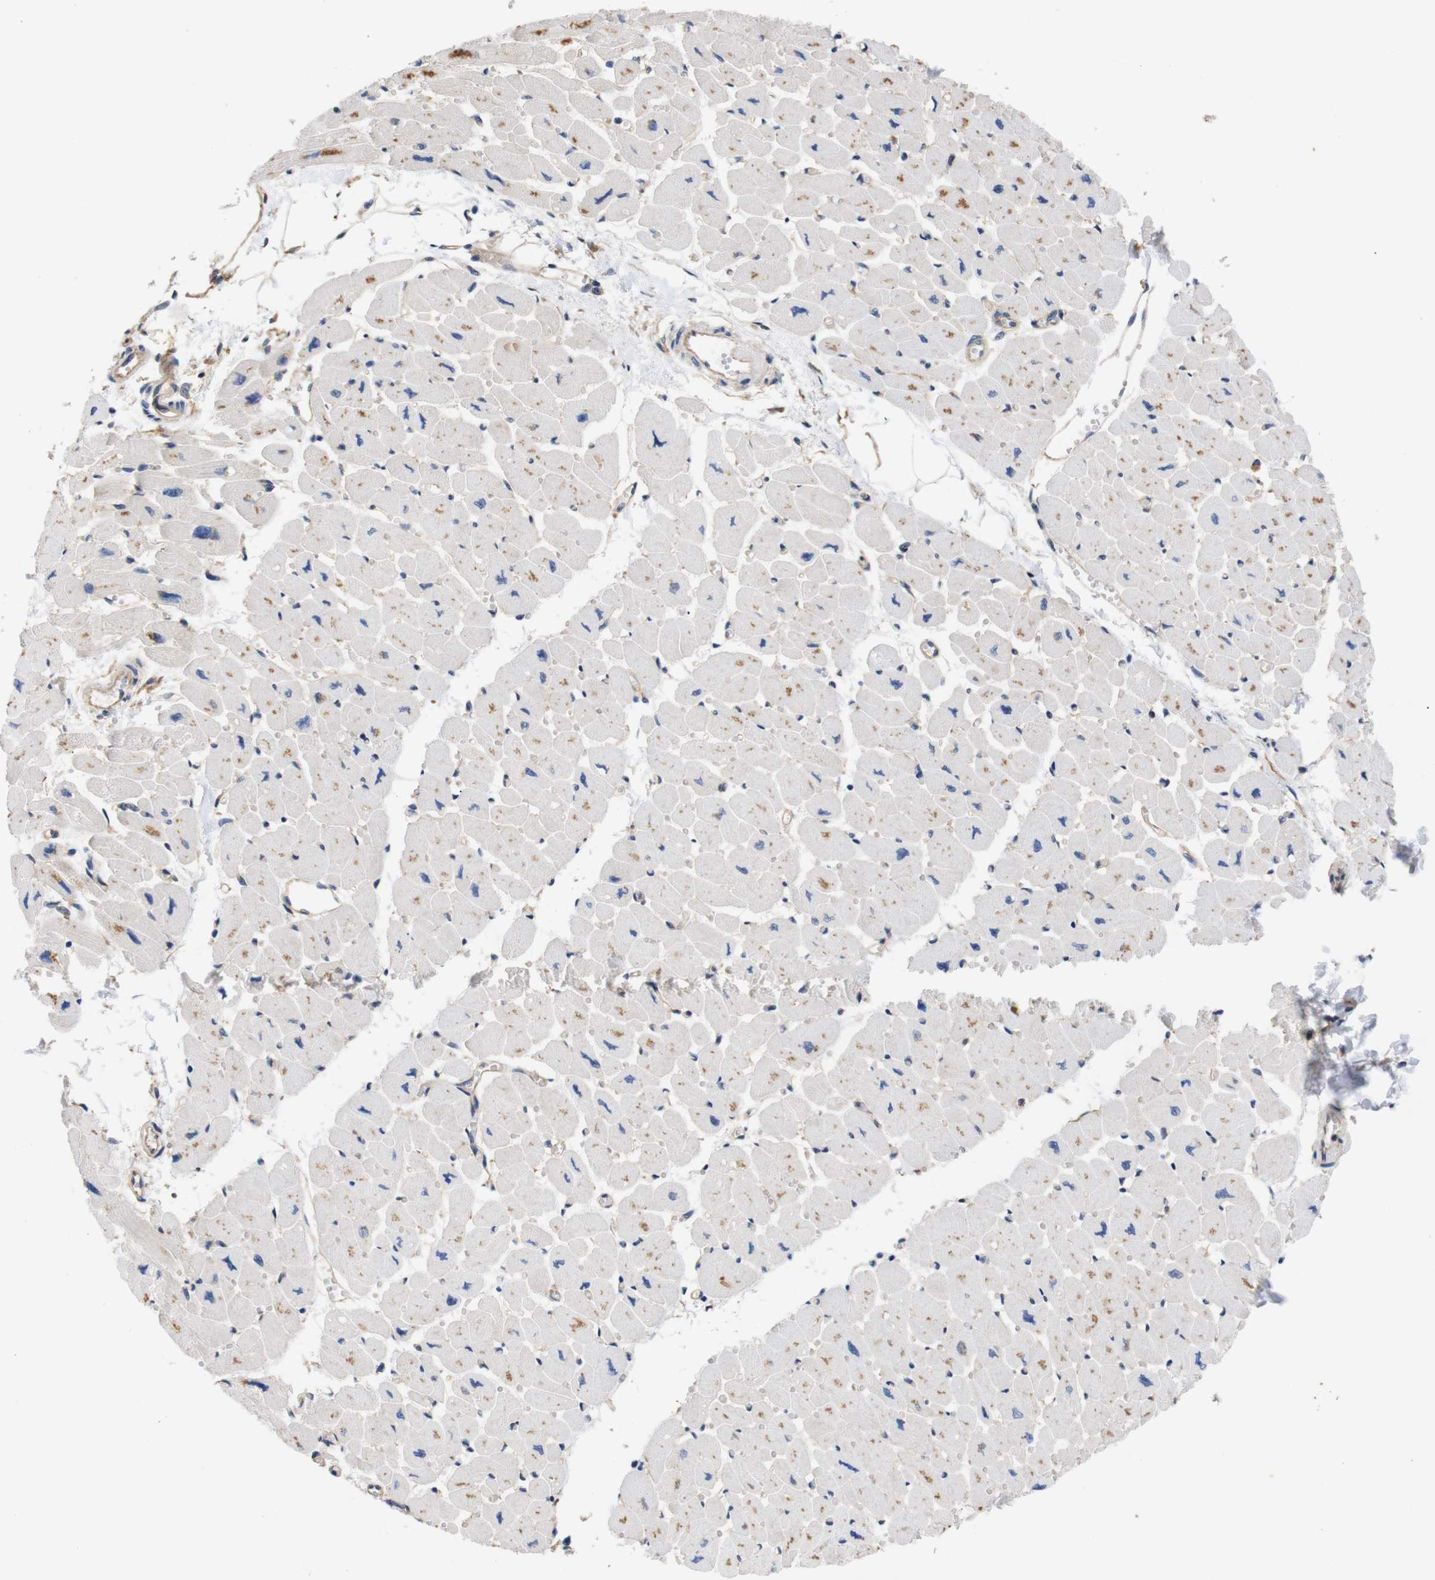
{"staining": {"intensity": "weak", "quantity": "25%-75%", "location": "cytoplasmic/membranous"}, "tissue": "heart muscle", "cell_type": "Cardiomyocytes", "image_type": "normal", "snomed": [{"axis": "morphology", "description": "Normal tissue, NOS"}, {"axis": "topography", "description": "Heart"}], "caption": "An immunohistochemistry photomicrograph of unremarkable tissue is shown. Protein staining in brown labels weak cytoplasmic/membranous positivity in heart muscle within cardiomyocytes. (DAB IHC, brown staining for protein, blue staining for nuclei).", "gene": "BRWD3", "patient": {"sex": "female", "age": 54}}